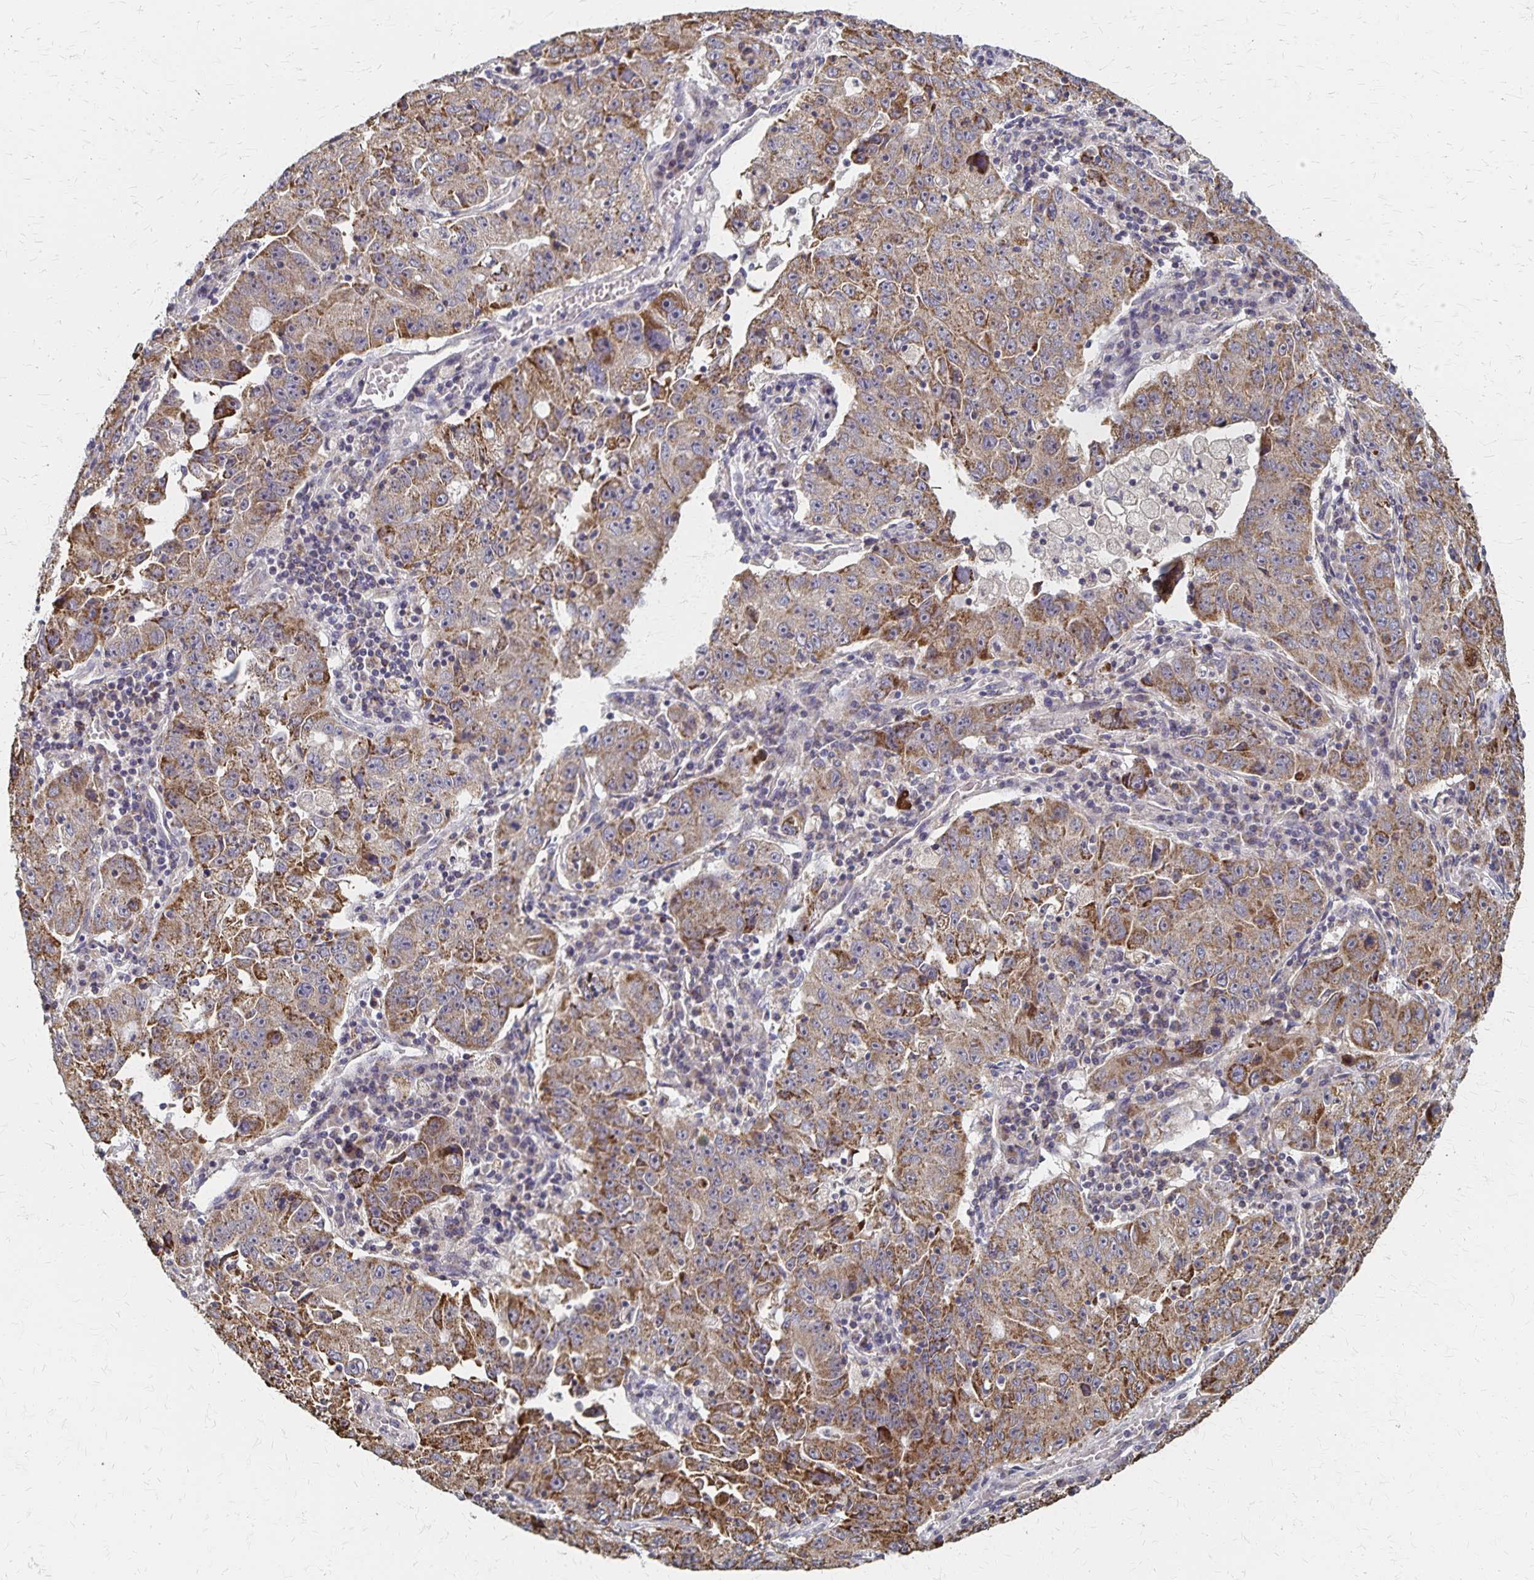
{"staining": {"intensity": "moderate", "quantity": ">75%", "location": "cytoplasmic/membranous"}, "tissue": "lung cancer", "cell_type": "Tumor cells", "image_type": "cancer", "snomed": [{"axis": "morphology", "description": "Normal morphology"}, {"axis": "morphology", "description": "Adenocarcinoma, NOS"}, {"axis": "topography", "description": "Lymph node"}, {"axis": "topography", "description": "Lung"}], "caption": "Immunohistochemical staining of human adenocarcinoma (lung) displays moderate cytoplasmic/membranous protein staining in about >75% of tumor cells.", "gene": "DYRK4", "patient": {"sex": "female", "age": 57}}